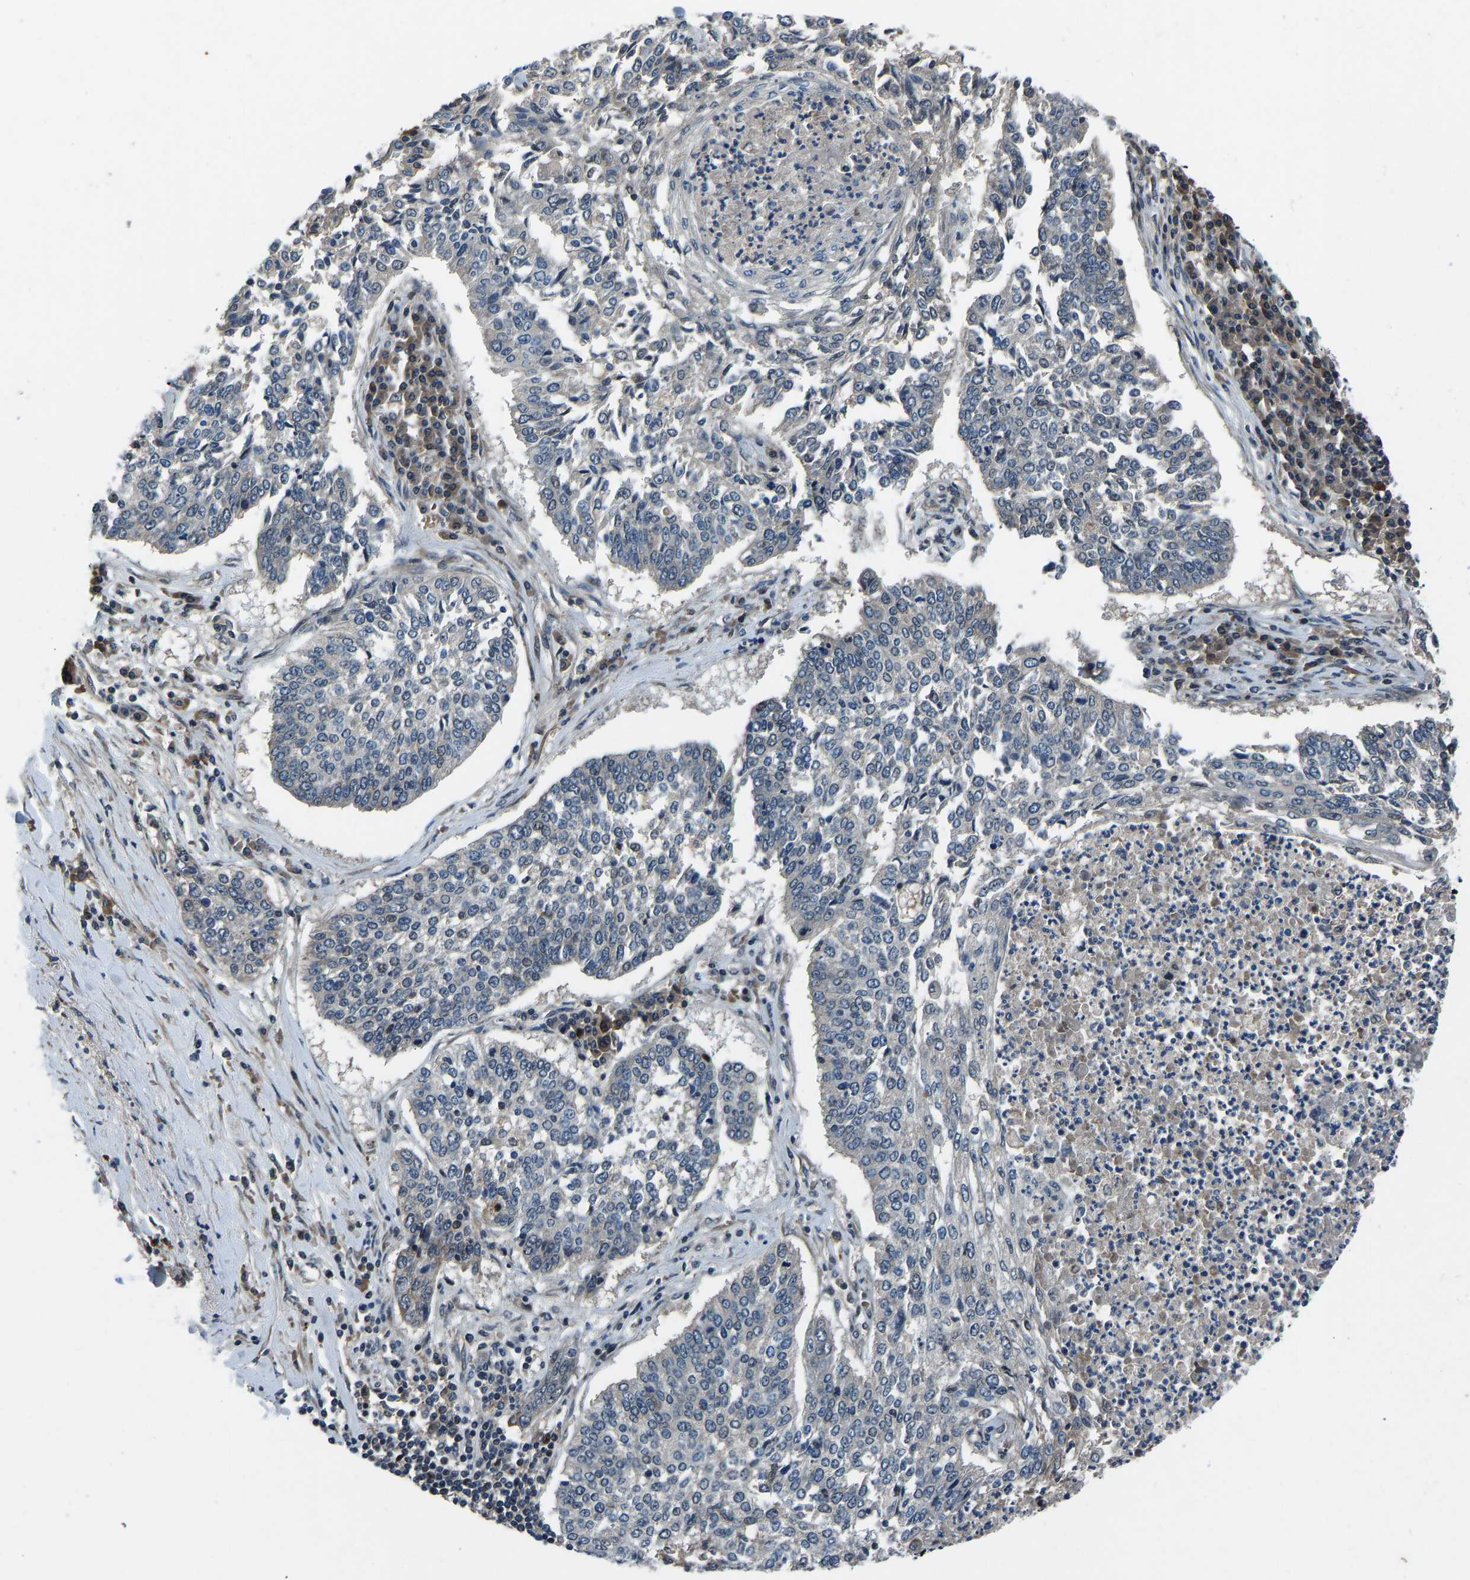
{"staining": {"intensity": "negative", "quantity": "none", "location": "none"}, "tissue": "lung cancer", "cell_type": "Tumor cells", "image_type": "cancer", "snomed": [{"axis": "morphology", "description": "Normal tissue, NOS"}, {"axis": "morphology", "description": "Squamous cell carcinoma, NOS"}, {"axis": "topography", "description": "Cartilage tissue"}, {"axis": "topography", "description": "Bronchus"}, {"axis": "topography", "description": "Lung"}], "caption": "Tumor cells show no significant staining in lung squamous cell carcinoma.", "gene": "RLIM", "patient": {"sex": "female", "age": 49}}